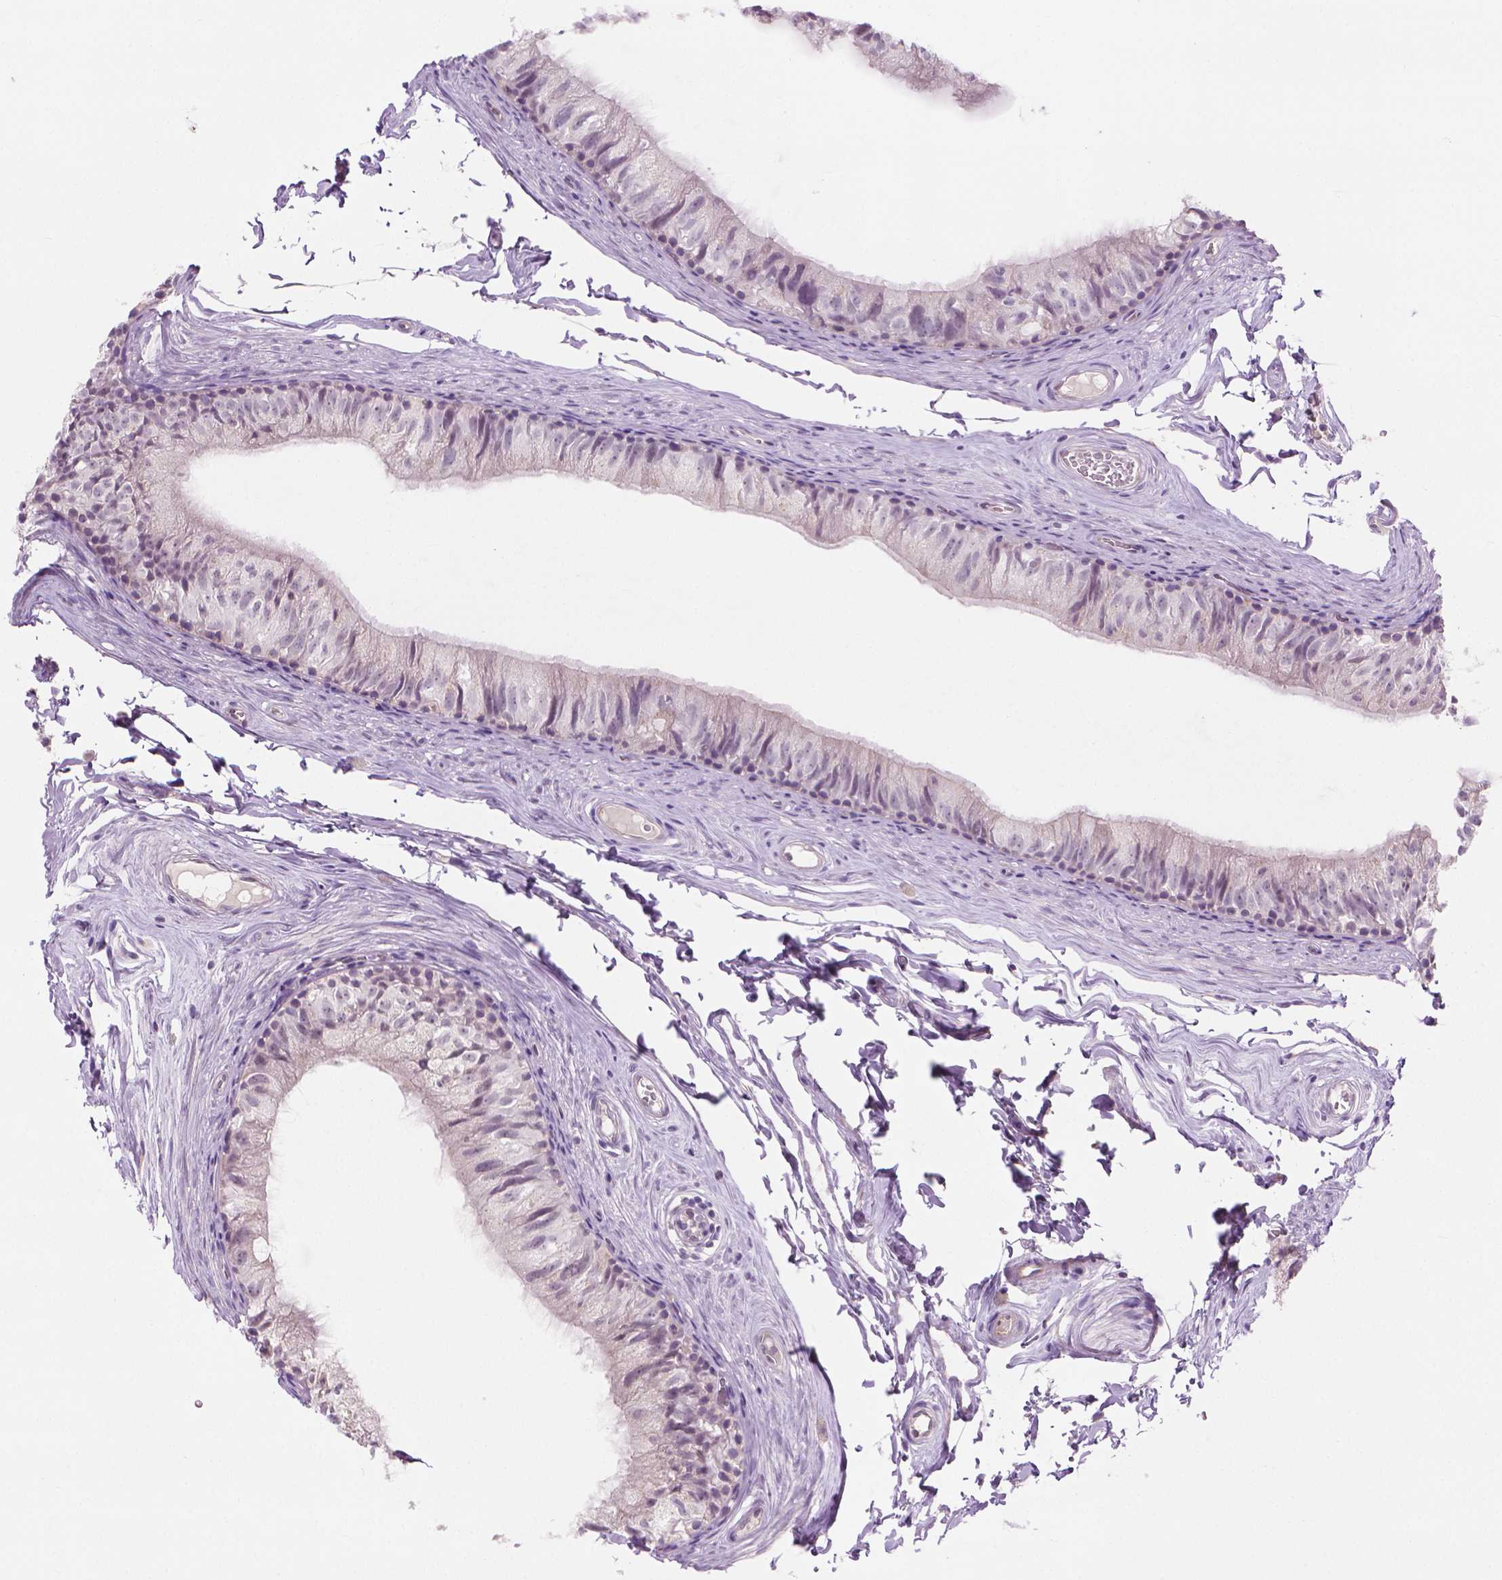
{"staining": {"intensity": "negative", "quantity": "none", "location": "none"}, "tissue": "epididymis", "cell_type": "Glandular cells", "image_type": "normal", "snomed": [{"axis": "morphology", "description": "Normal tissue, NOS"}, {"axis": "topography", "description": "Epididymis"}], "caption": "Photomicrograph shows no significant protein staining in glandular cells of normal epididymis. (DAB IHC with hematoxylin counter stain).", "gene": "KRT73", "patient": {"sex": "male", "age": 45}}